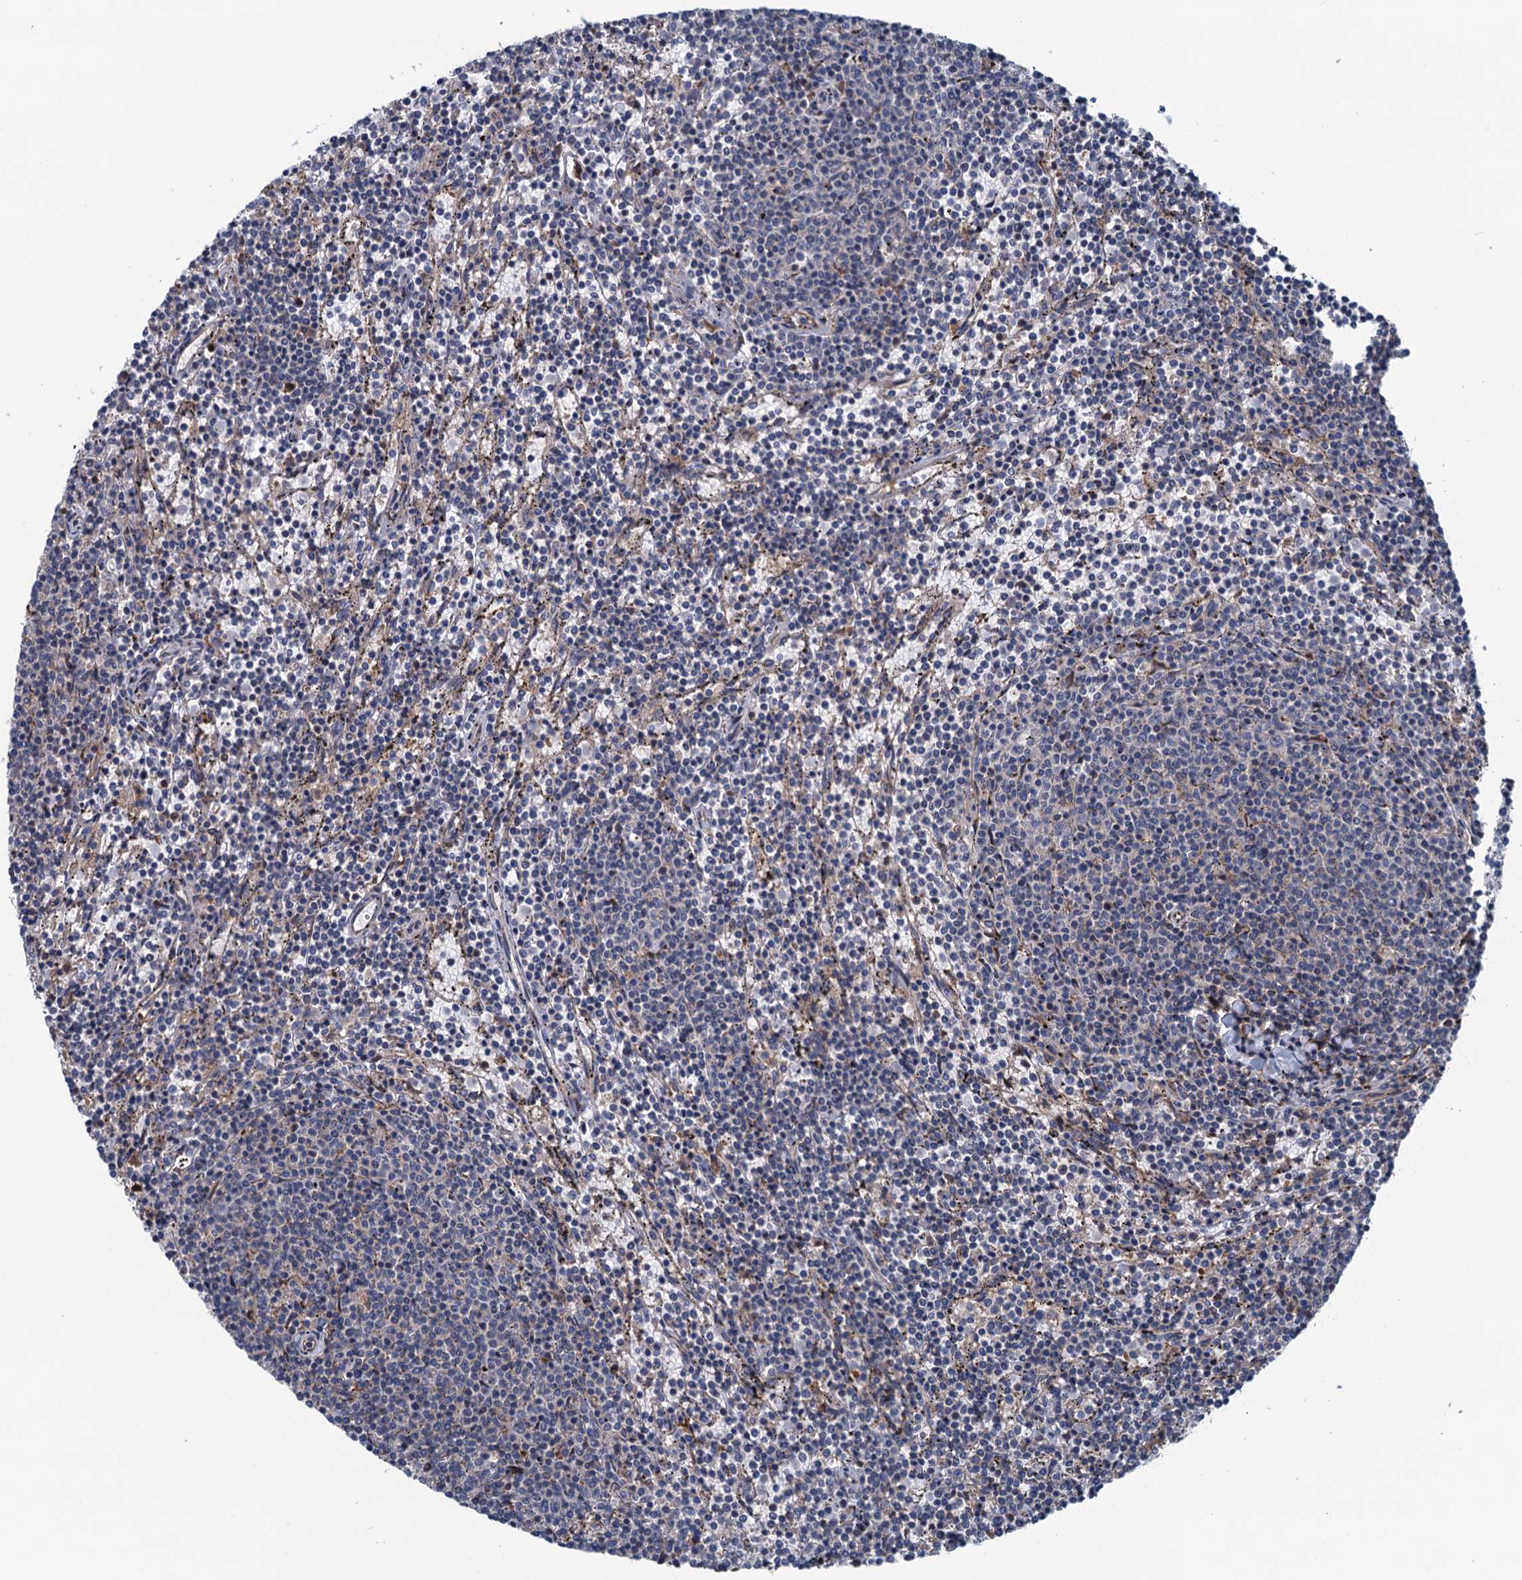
{"staining": {"intensity": "negative", "quantity": "none", "location": "none"}, "tissue": "lymphoma", "cell_type": "Tumor cells", "image_type": "cancer", "snomed": [{"axis": "morphology", "description": "Malignant lymphoma, non-Hodgkin's type, Low grade"}, {"axis": "topography", "description": "Spleen"}], "caption": "Malignant lymphoma, non-Hodgkin's type (low-grade) was stained to show a protein in brown. There is no significant positivity in tumor cells.", "gene": "CNTN5", "patient": {"sex": "female", "age": 50}}